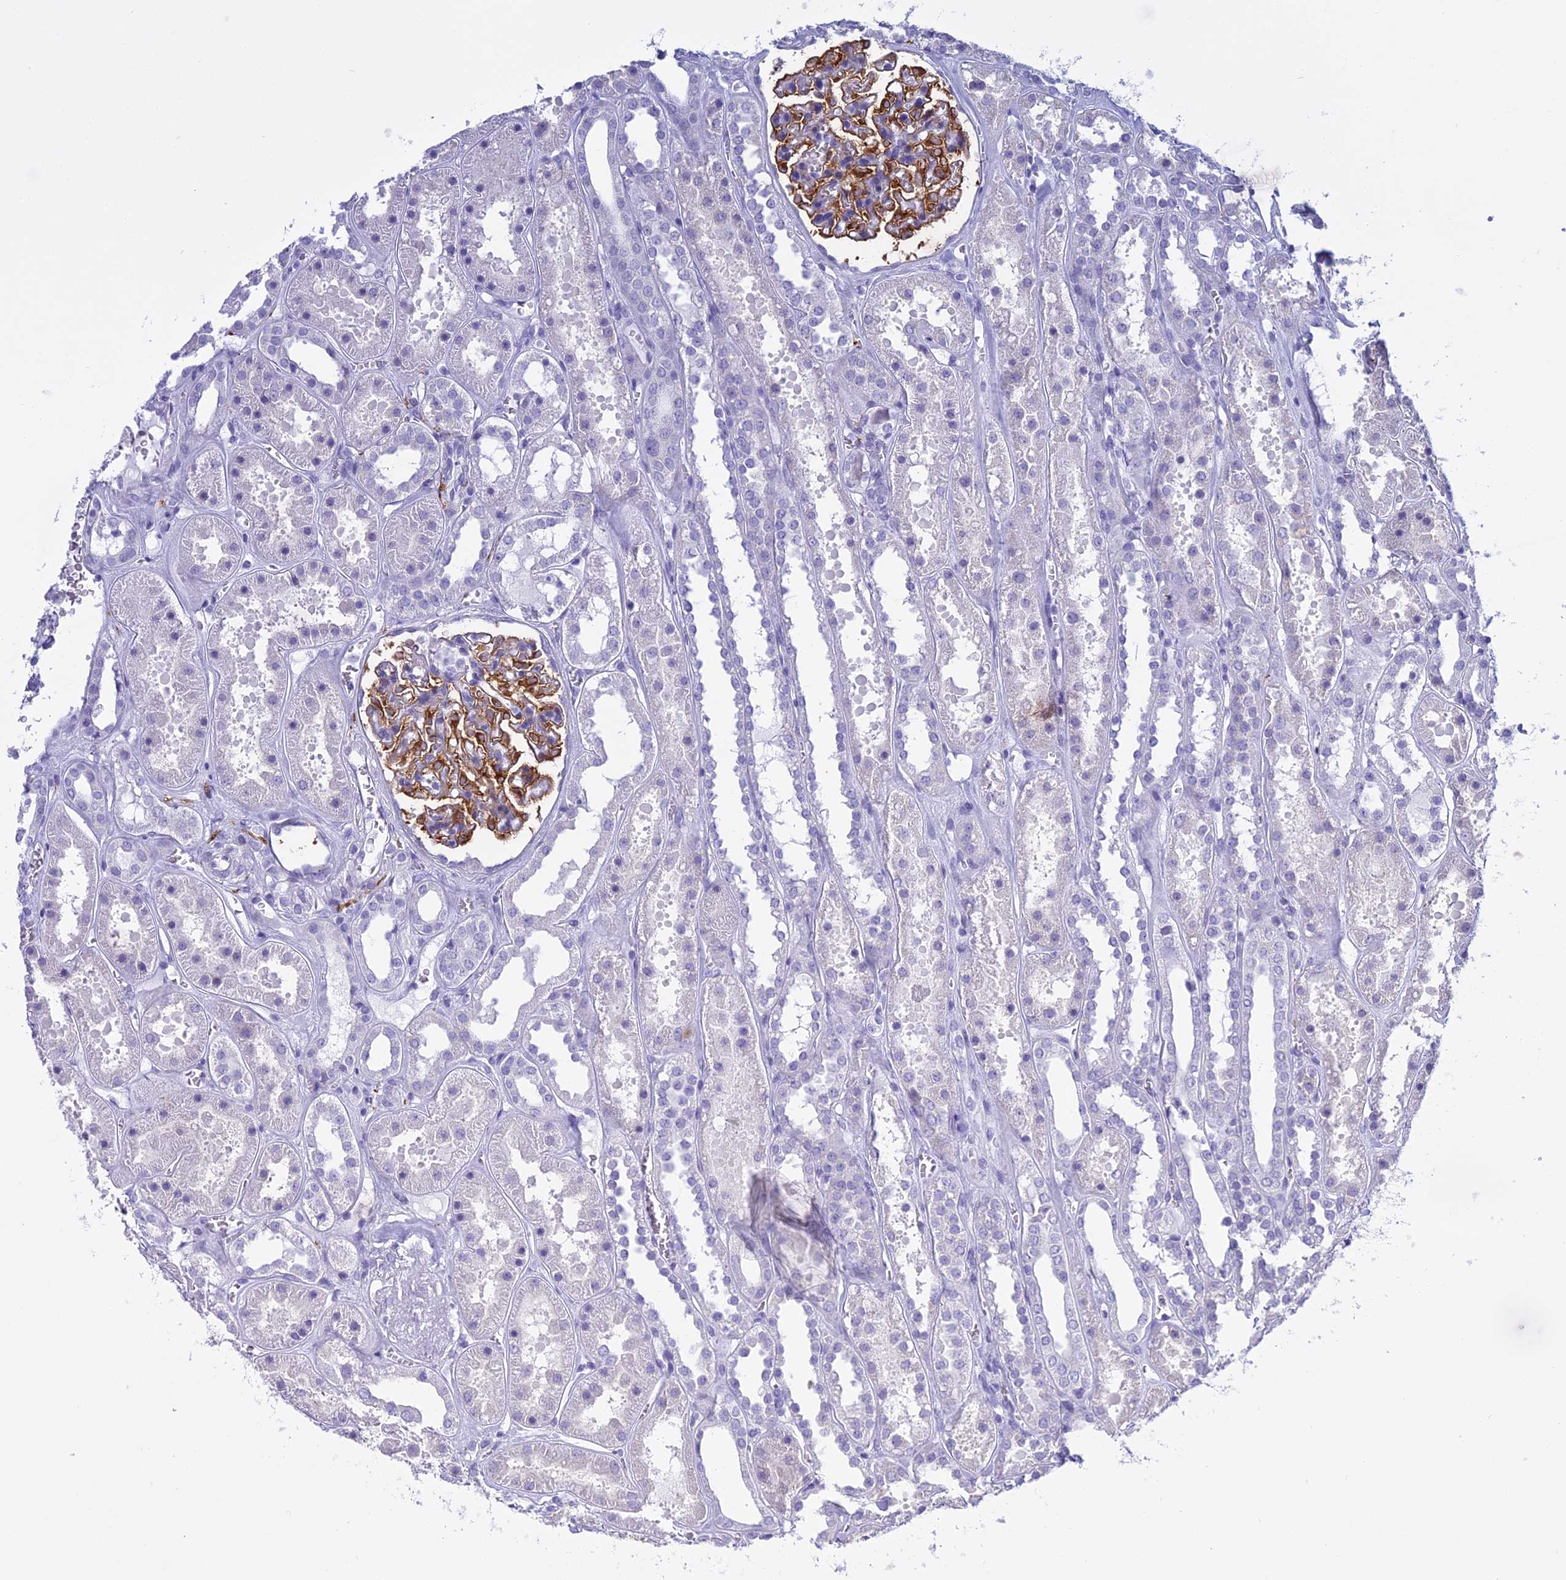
{"staining": {"intensity": "moderate", "quantity": "25%-75%", "location": "cytoplasmic/membranous"}, "tissue": "kidney", "cell_type": "Cells in glomeruli", "image_type": "normal", "snomed": [{"axis": "morphology", "description": "Normal tissue, NOS"}, {"axis": "topography", "description": "Kidney"}], "caption": "An image of kidney stained for a protein exhibits moderate cytoplasmic/membranous brown staining in cells in glomeruli. (DAB IHC with brightfield microscopy, high magnification).", "gene": "MAP6", "patient": {"sex": "female", "age": 41}}